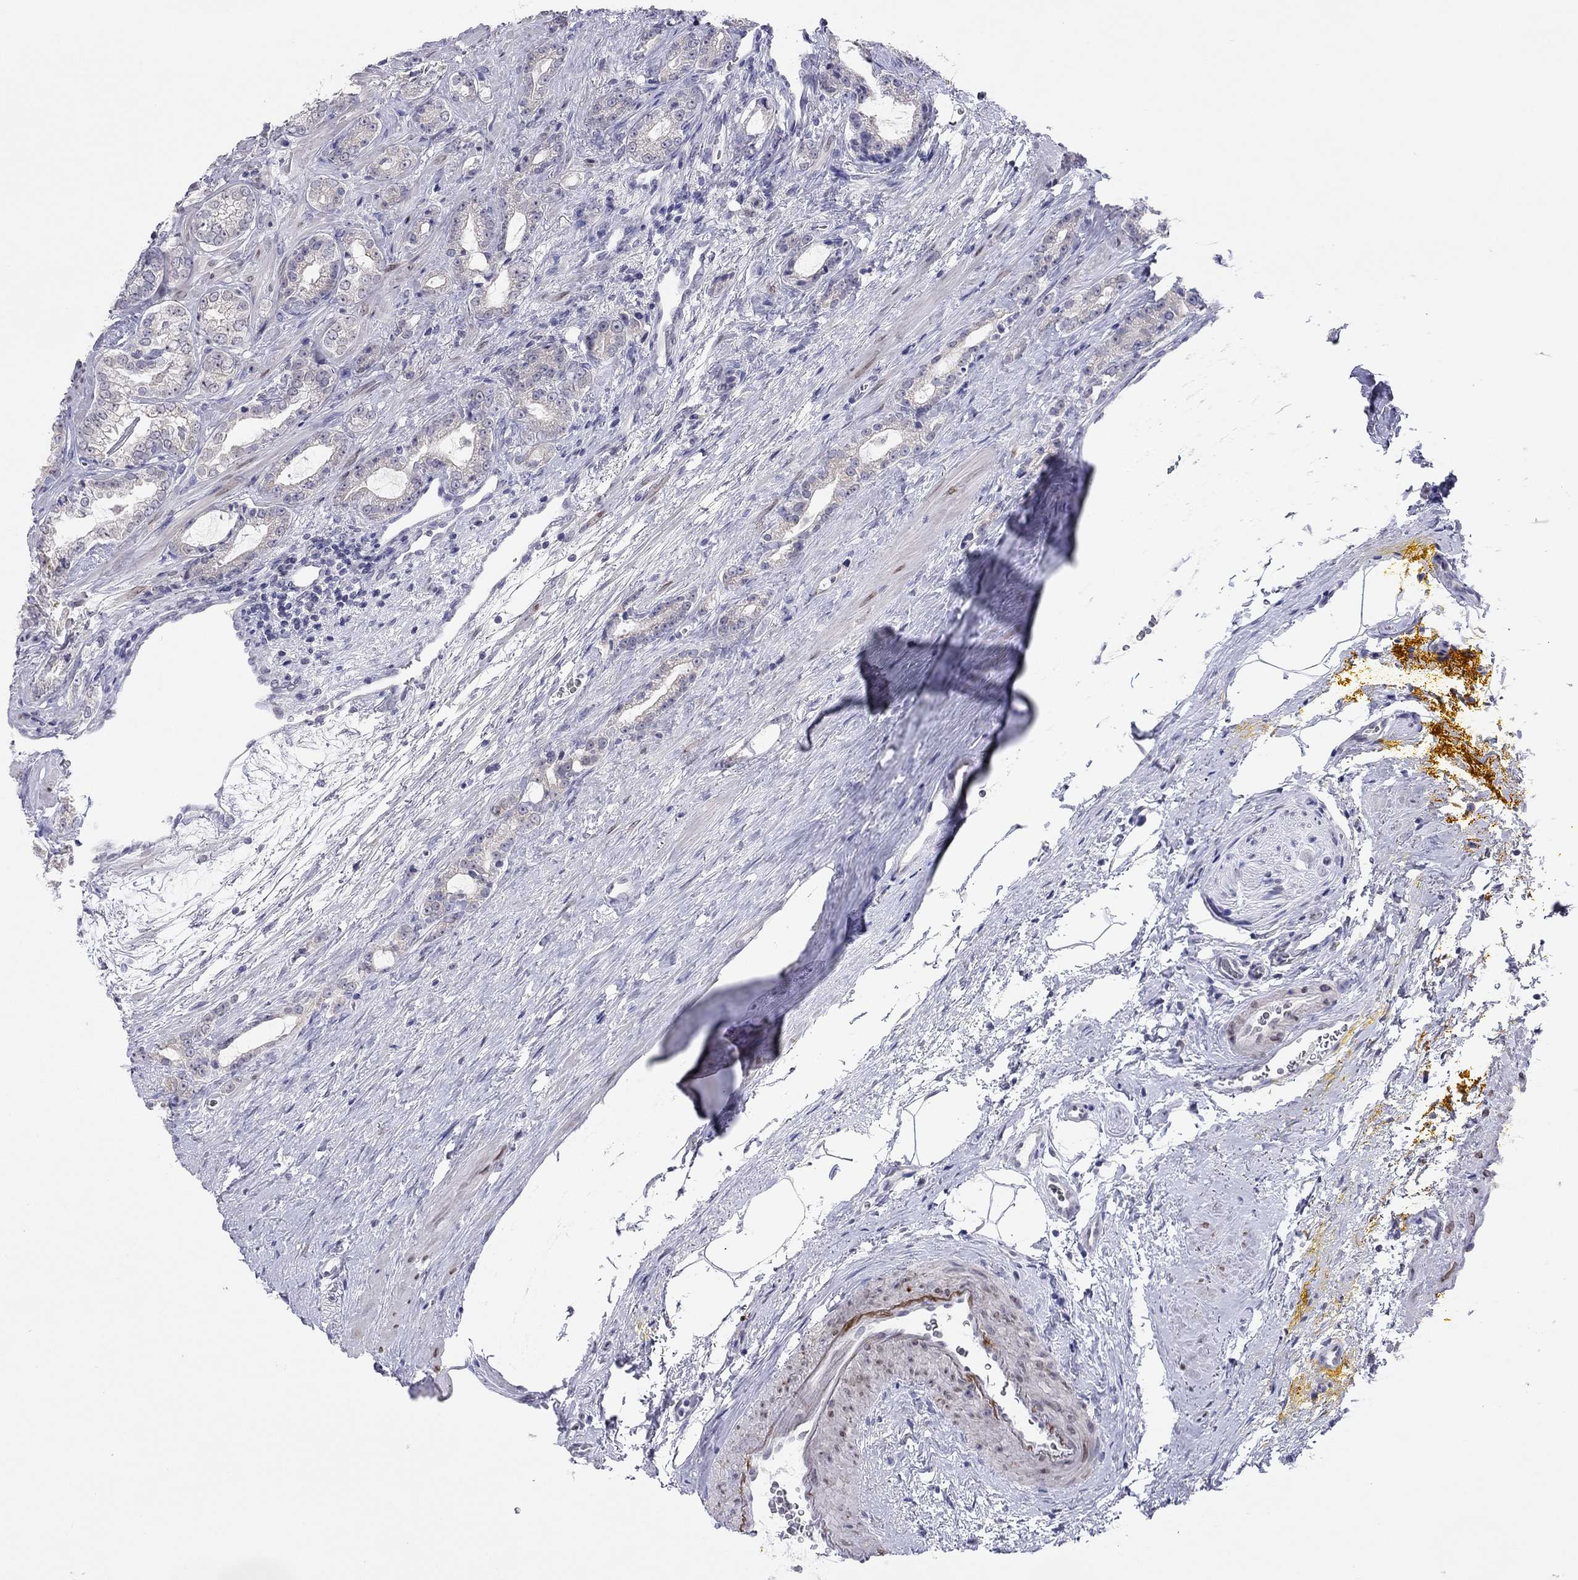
{"staining": {"intensity": "weak", "quantity": "<25%", "location": "cytoplasmic/membranous"}, "tissue": "prostate cancer", "cell_type": "Tumor cells", "image_type": "cancer", "snomed": [{"axis": "morphology", "description": "Adenocarcinoma, NOS"}, {"axis": "topography", "description": "Prostate"}], "caption": "Human prostate adenocarcinoma stained for a protein using immunohistochemistry reveals no staining in tumor cells.", "gene": "ARMC12", "patient": {"sex": "male", "age": 67}}